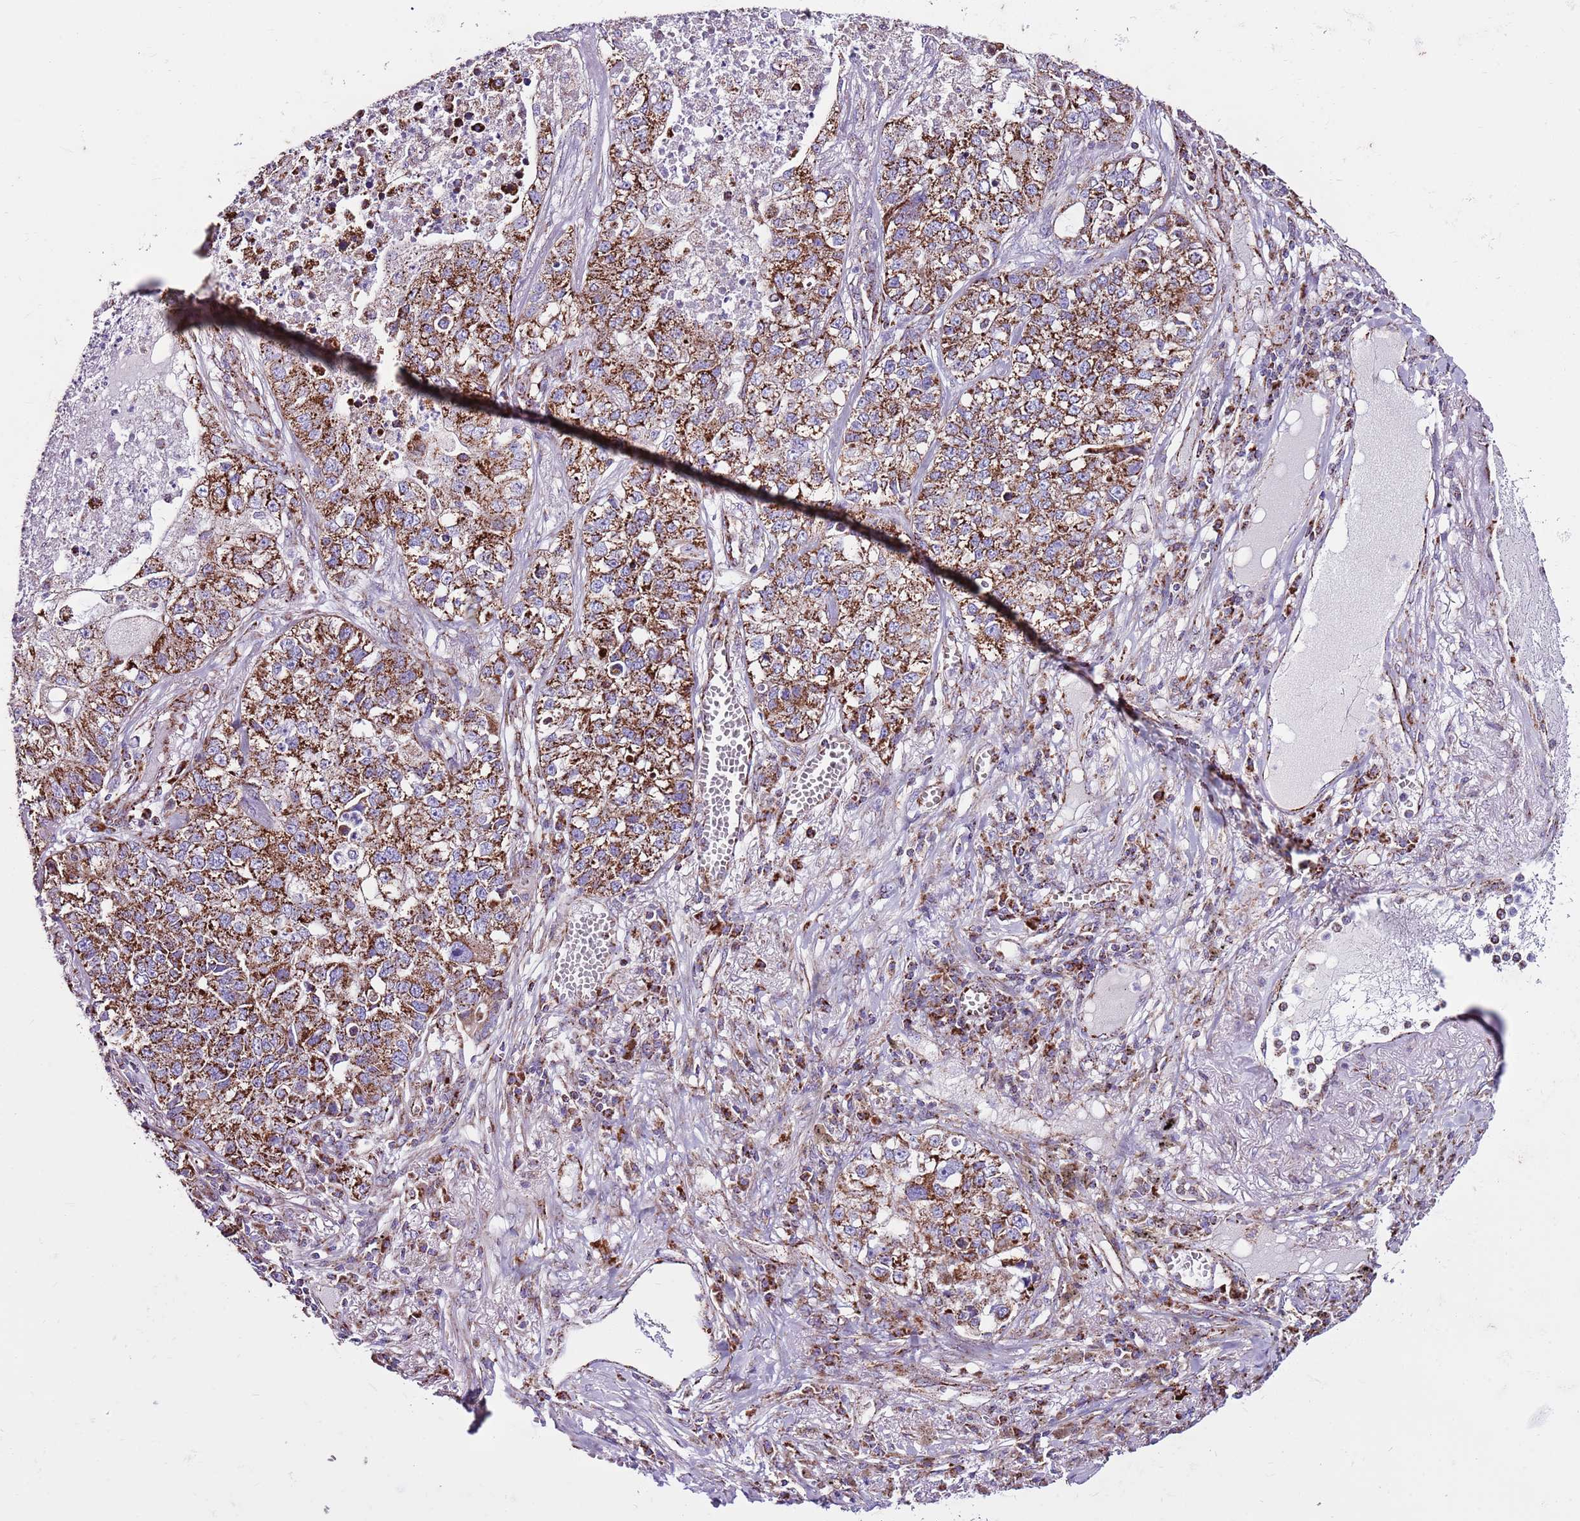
{"staining": {"intensity": "strong", "quantity": ">75%", "location": "cytoplasmic/membranous"}, "tissue": "lung cancer", "cell_type": "Tumor cells", "image_type": "cancer", "snomed": [{"axis": "morphology", "description": "Adenocarcinoma, NOS"}, {"axis": "topography", "description": "Lung"}], "caption": "Lung adenocarcinoma stained with DAB (3,3'-diaminobenzidine) immunohistochemistry (IHC) exhibits high levels of strong cytoplasmic/membranous staining in about >75% of tumor cells. The protein of interest is shown in brown color, while the nuclei are stained blue.", "gene": "HECTD4", "patient": {"sex": "male", "age": 49}}